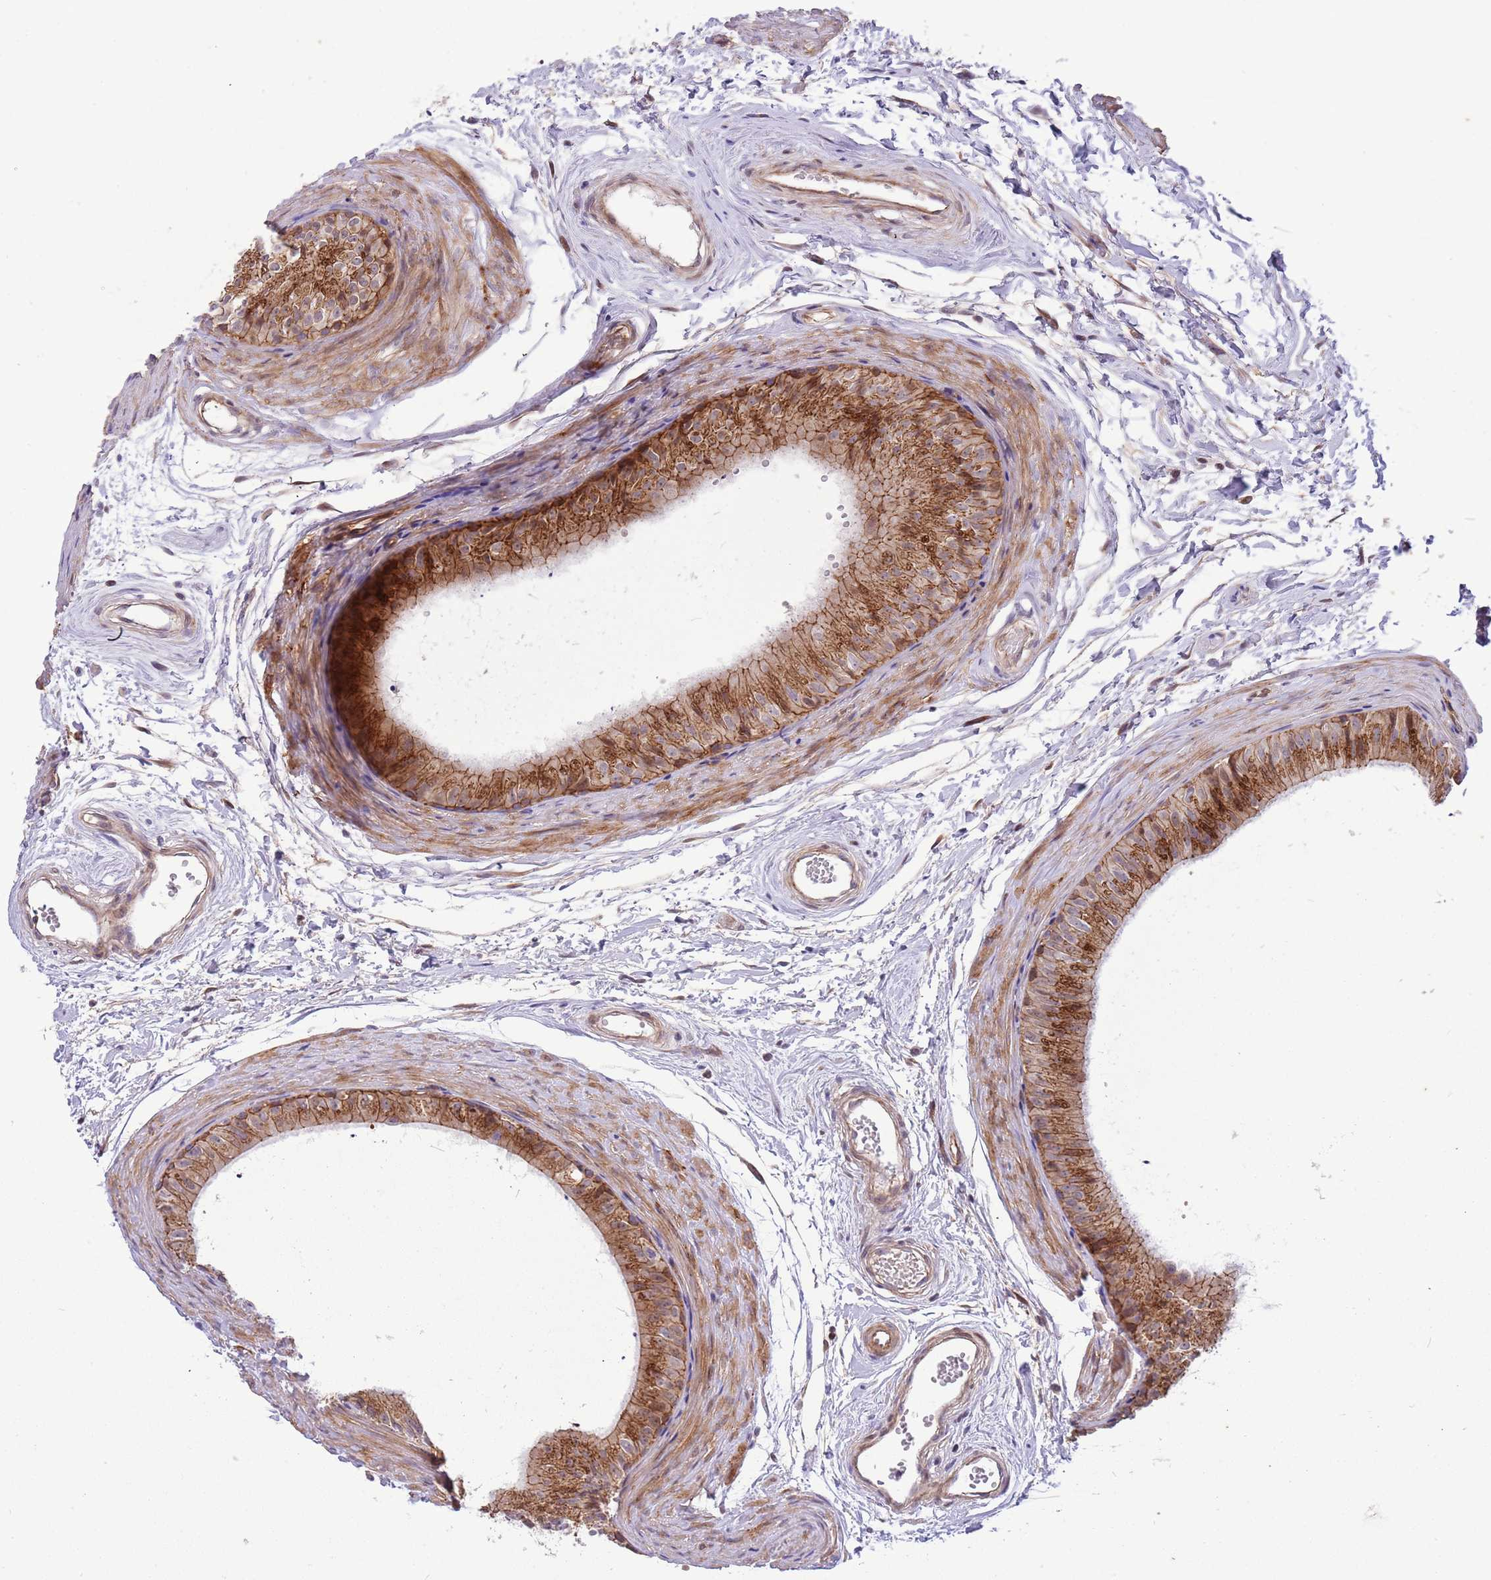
{"staining": {"intensity": "moderate", "quantity": ">75%", "location": "cytoplasmic/membranous"}, "tissue": "epididymis", "cell_type": "Glandular cells", "image_type": "normal", "snomed": [{"axis": "morphology", "description": "Normal tissue, NOS"}, {"axis": "topography", "description": "Epididymis"}], "caption": "Protein expression by IHC displays moderate cytoplasmic/membranous positivity in approximately >75% of glandular cells in unremarkable epididymis.", "gene": "ITGB6", "patient": {"sex": "male", "age": 56}}